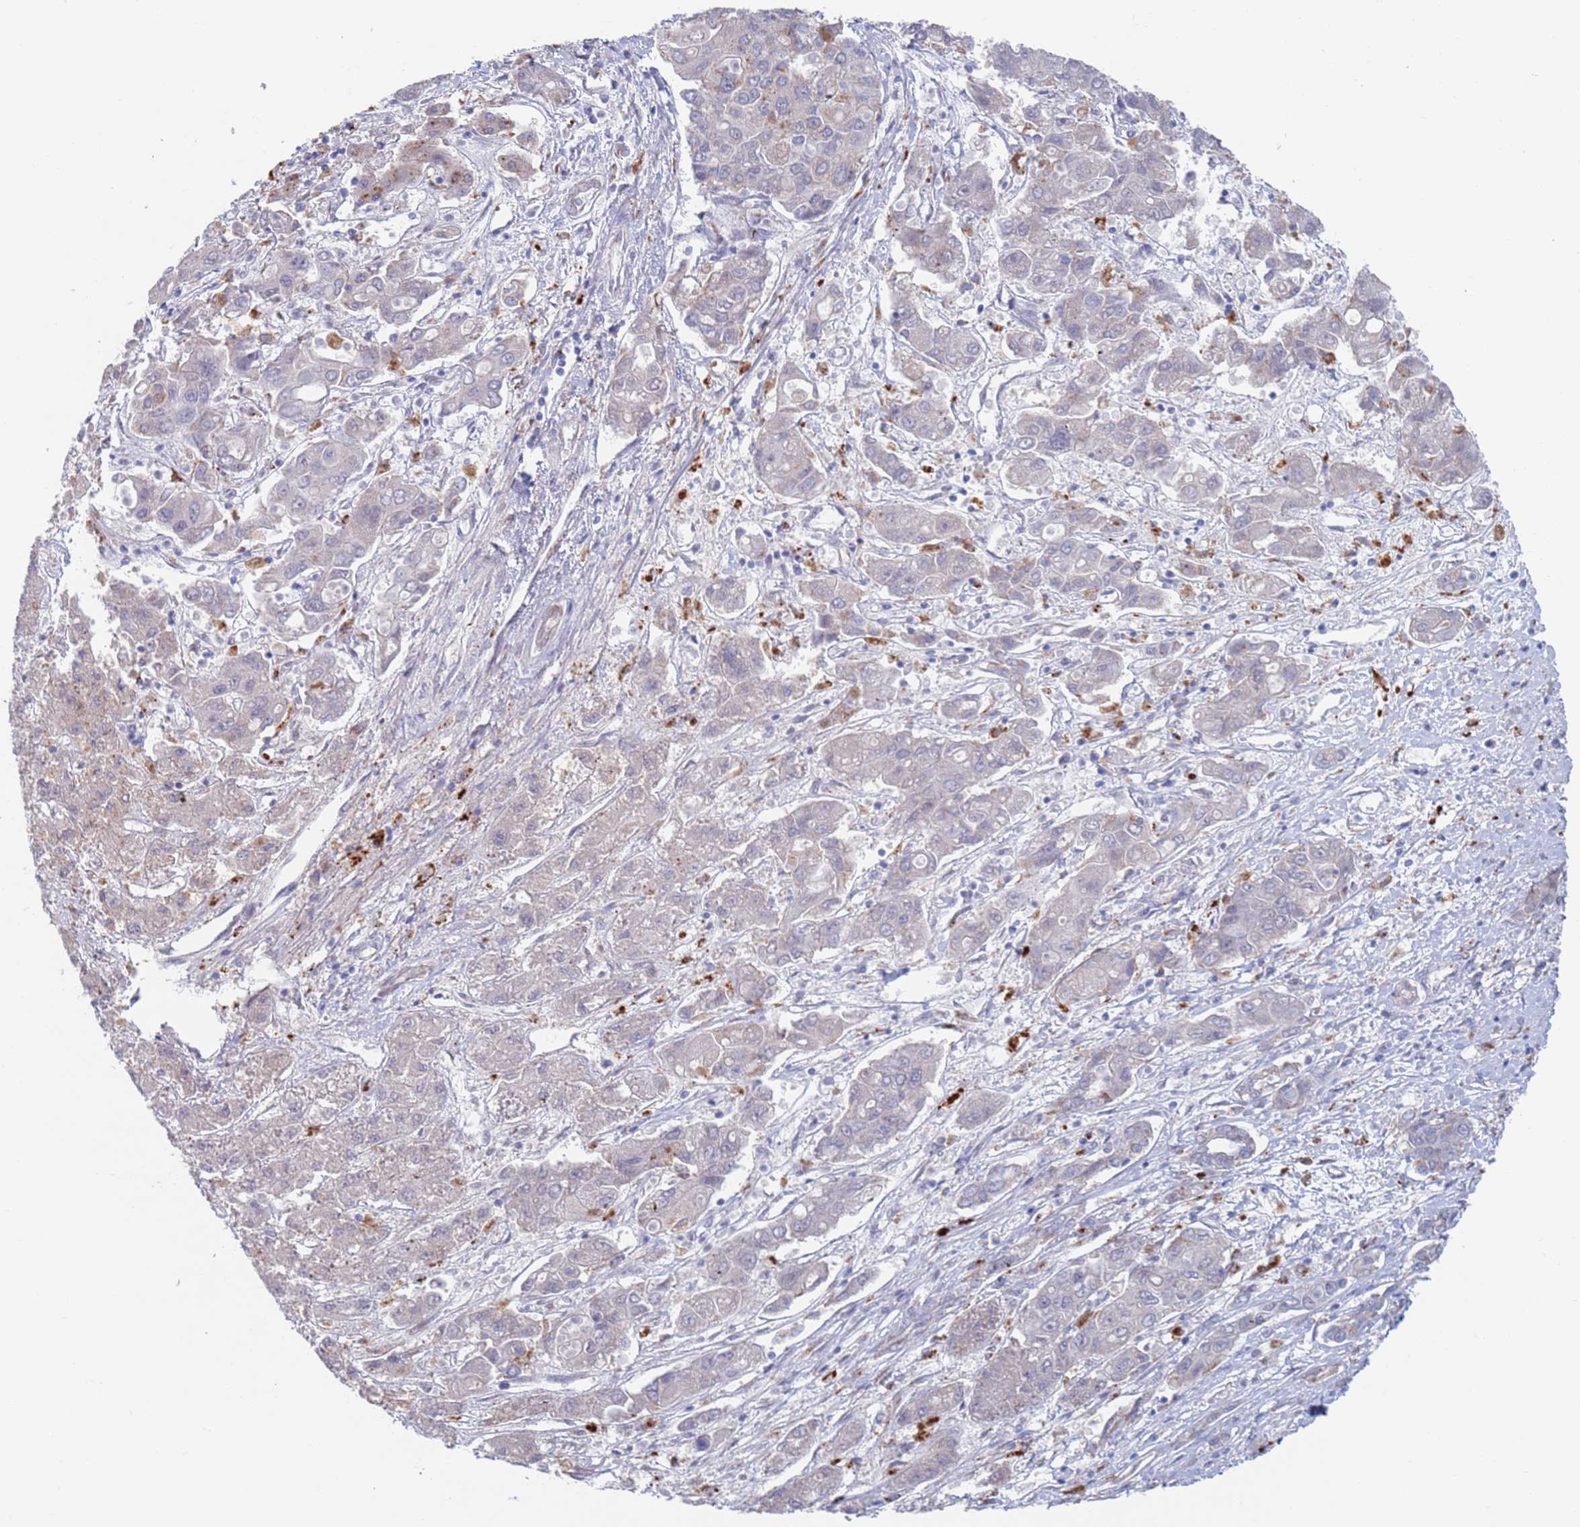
{"staining": {"intensity": "negative", "quantity": "none", "location": "none"}, "tissue": "liver cancer", "cell_type": "Tumor cells", "image_type": "cancer", "snomed": [{"axis": "morphology", "description": "Cholangiocarcinoma"}, {"axis": "topography", "description": "Liver"}], "caption": "Immunohistochemistry of liver cholangiocarcinoma demonstrates no expression in tumor cells.", "gene": "FUCA1", "patient": {"sex": "male", "age": 67}}